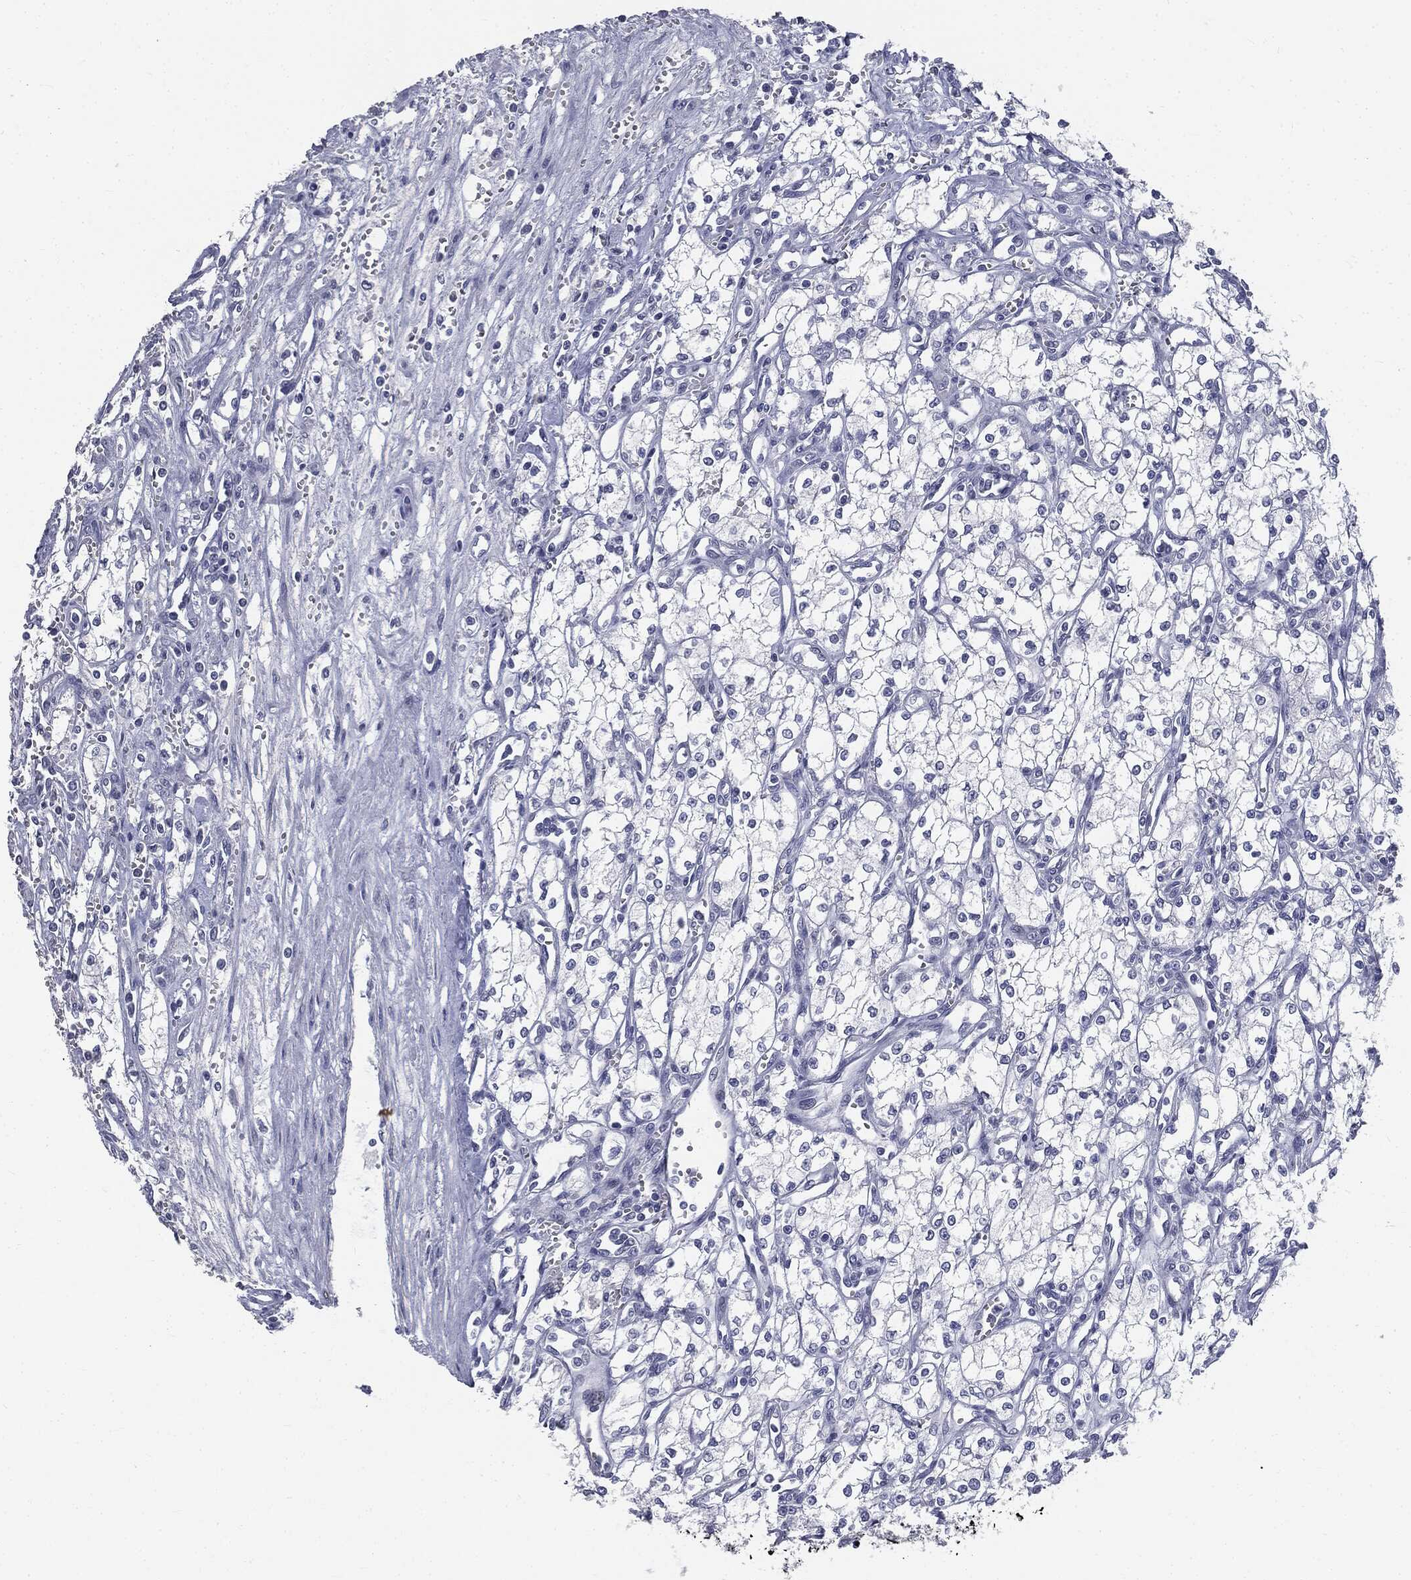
{"staining": {"intensity": "negative", "quantity": "none", "location": "none"}, "tissue": "renal cancer", "cell_type": "Tumor cells", "image_type": "cancer", "snomed": [{"axis": "morphology", "description": "Adenocarcinoma, NOS"}, {"axis": "topography", "description": "Kidney"}], "caption": "Tumor cells show no significant protein positivity in renal adenocarcinoma. (DAB (3,3'-diaminobenzidine) immunohistochemistry, high magnification).", "gene": "AFP", "patient": {"sex": "male", "age": 59}}